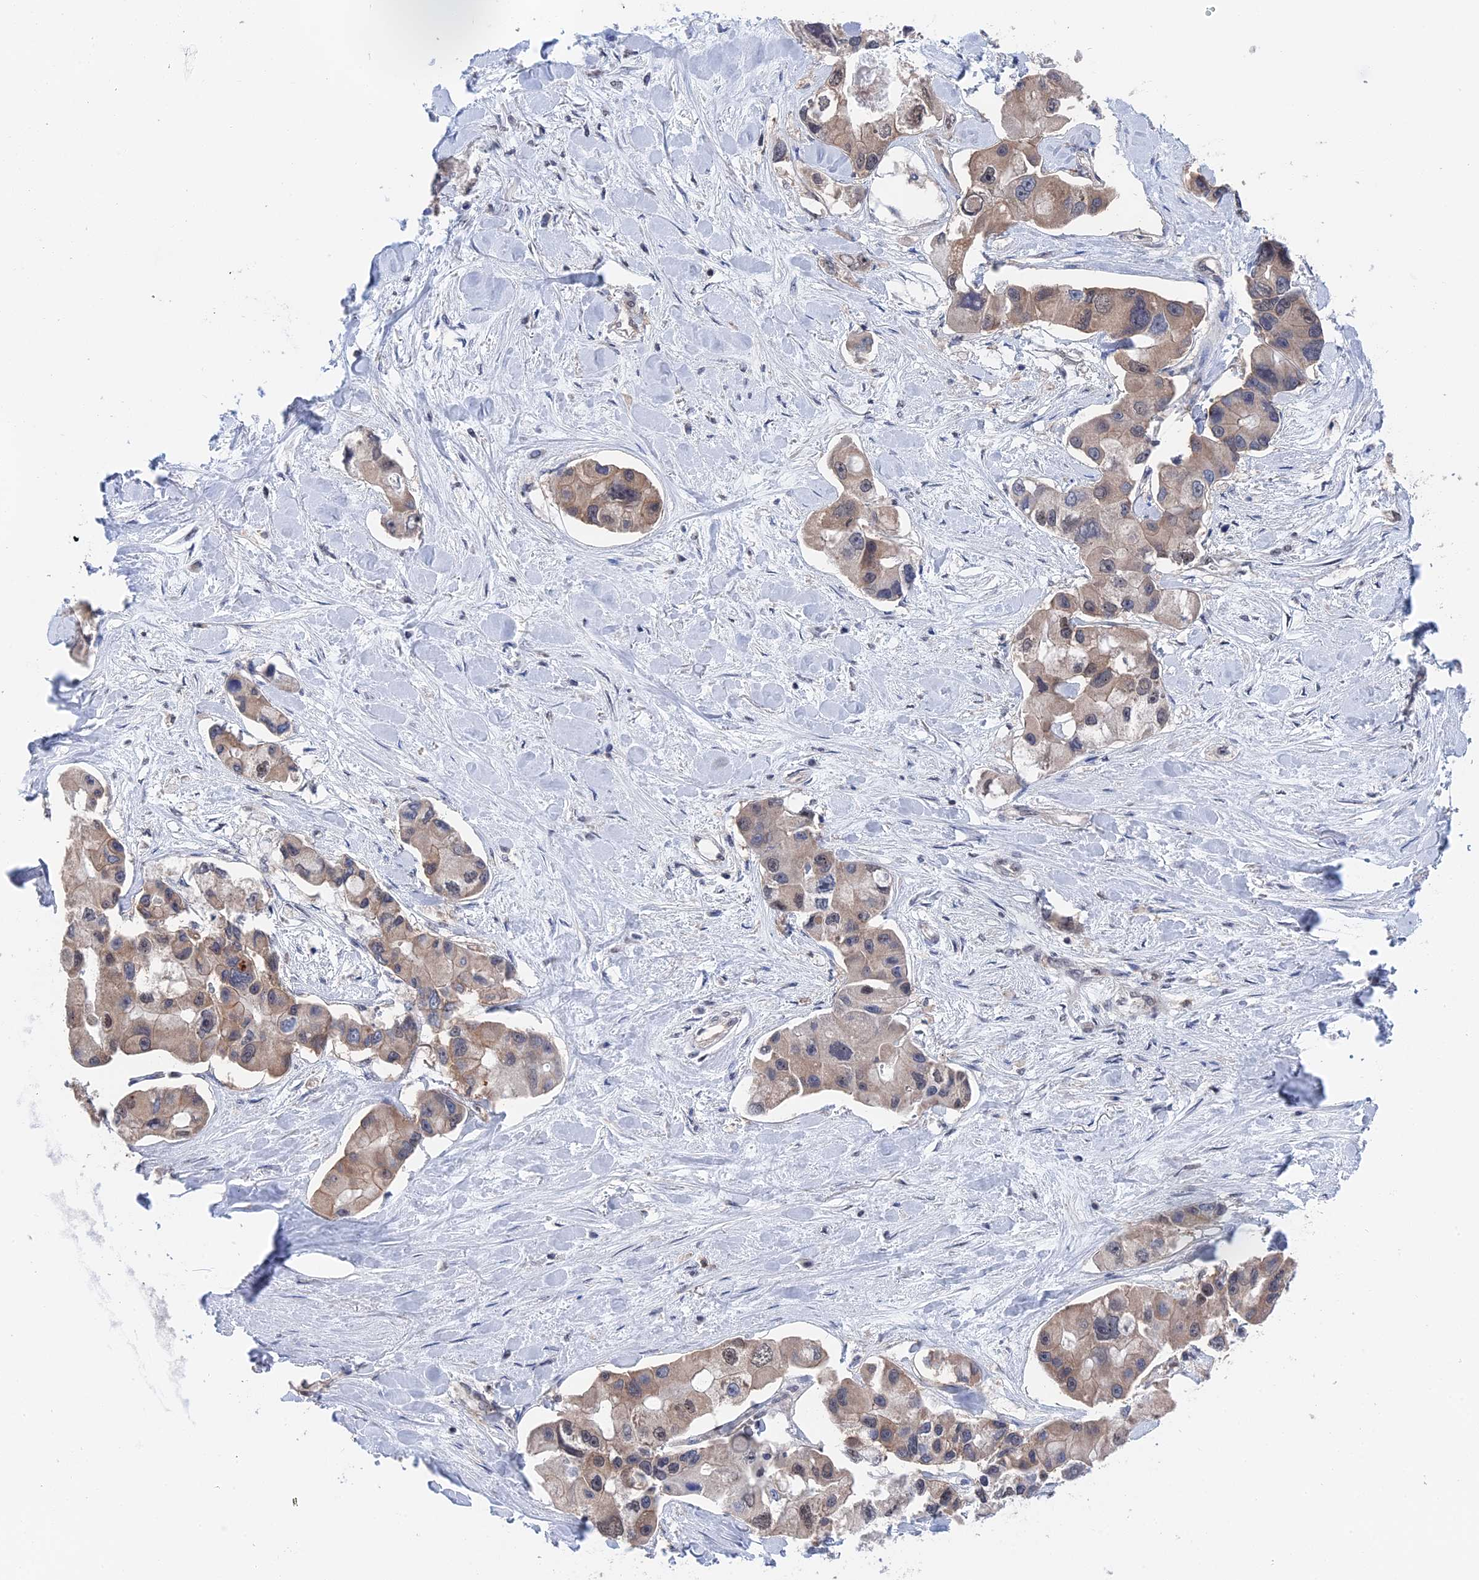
{"staining": {"intensity": "weak", "quantity": "25%-75%", "location": "cytoplasmic/membranous"}, "tissue": "lung cancer", "cell_type": "Tumor cells", "image_type": "cancer", "snomed": [{"axis": "morphology", "description": "Adenocarcinoma, NOS"}, {"axis": "topography", "description": "Lung"}], "caption": "Immunohistochemical staining of lung cancer (adenocarcinoma) reveals weak cytoplasmic/membranous protein expression in approximately 25%-75% of tumor cells.", "gene": "TSSC4", "patient": {"sex": "female", "age": 54}}